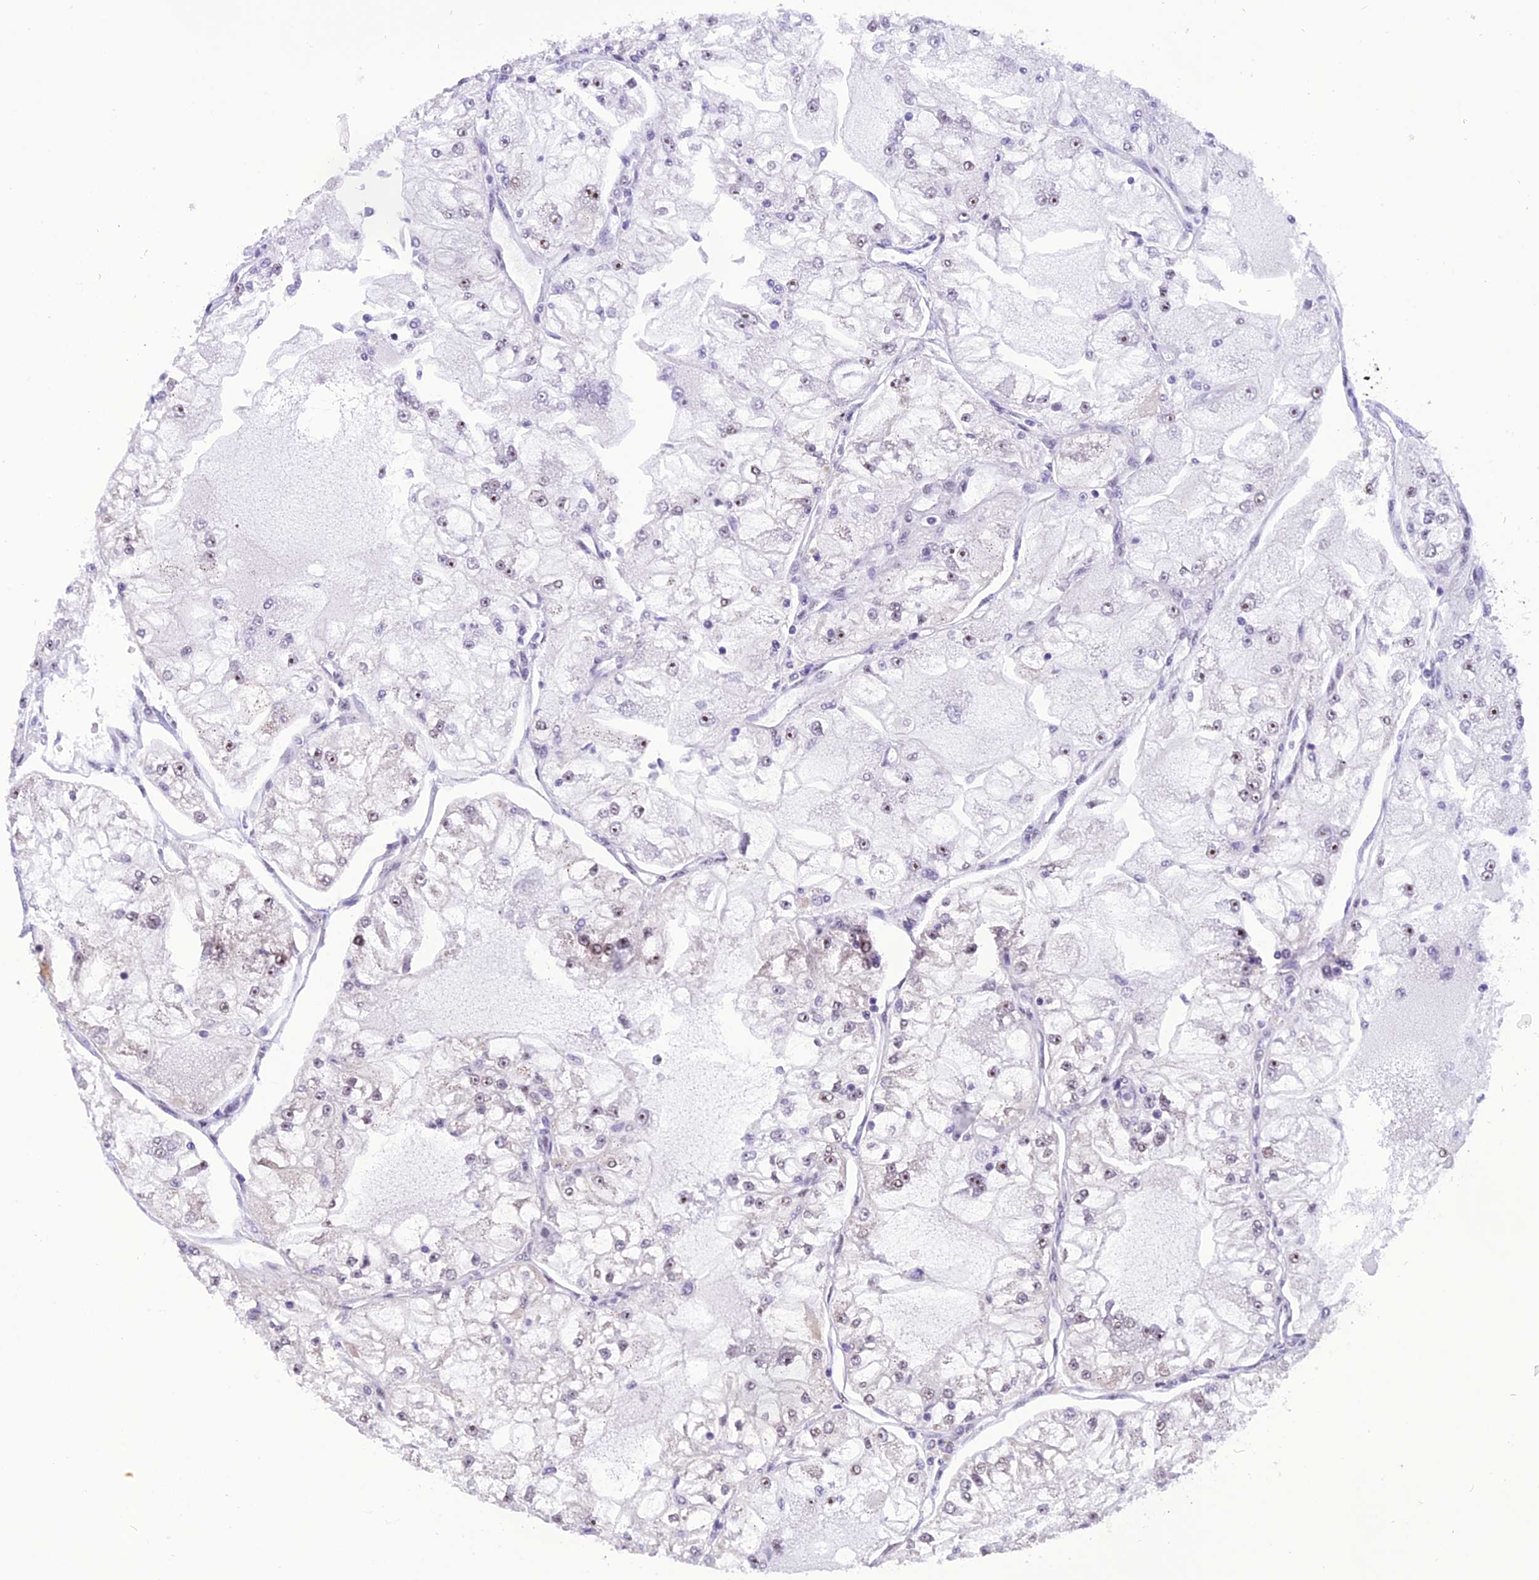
{"staining": {"intensity": "weak", "quantity": "<25%", "location": "nuclear"}, "tissue": "renal cancer", "cell_type": "Tumor cells", "image_type": "cancer", "snomed": [{"axis": "morphology", "description": "Adenocarcinoma, NOS"}, {"axis": "topography", "description": "Kidney"}], "caption": "There is no significant staining in tumor cells of adenocarcinoma (renal).", "gene": "IRF2BP1", "patient": {"sex": "female", "age": 72}}